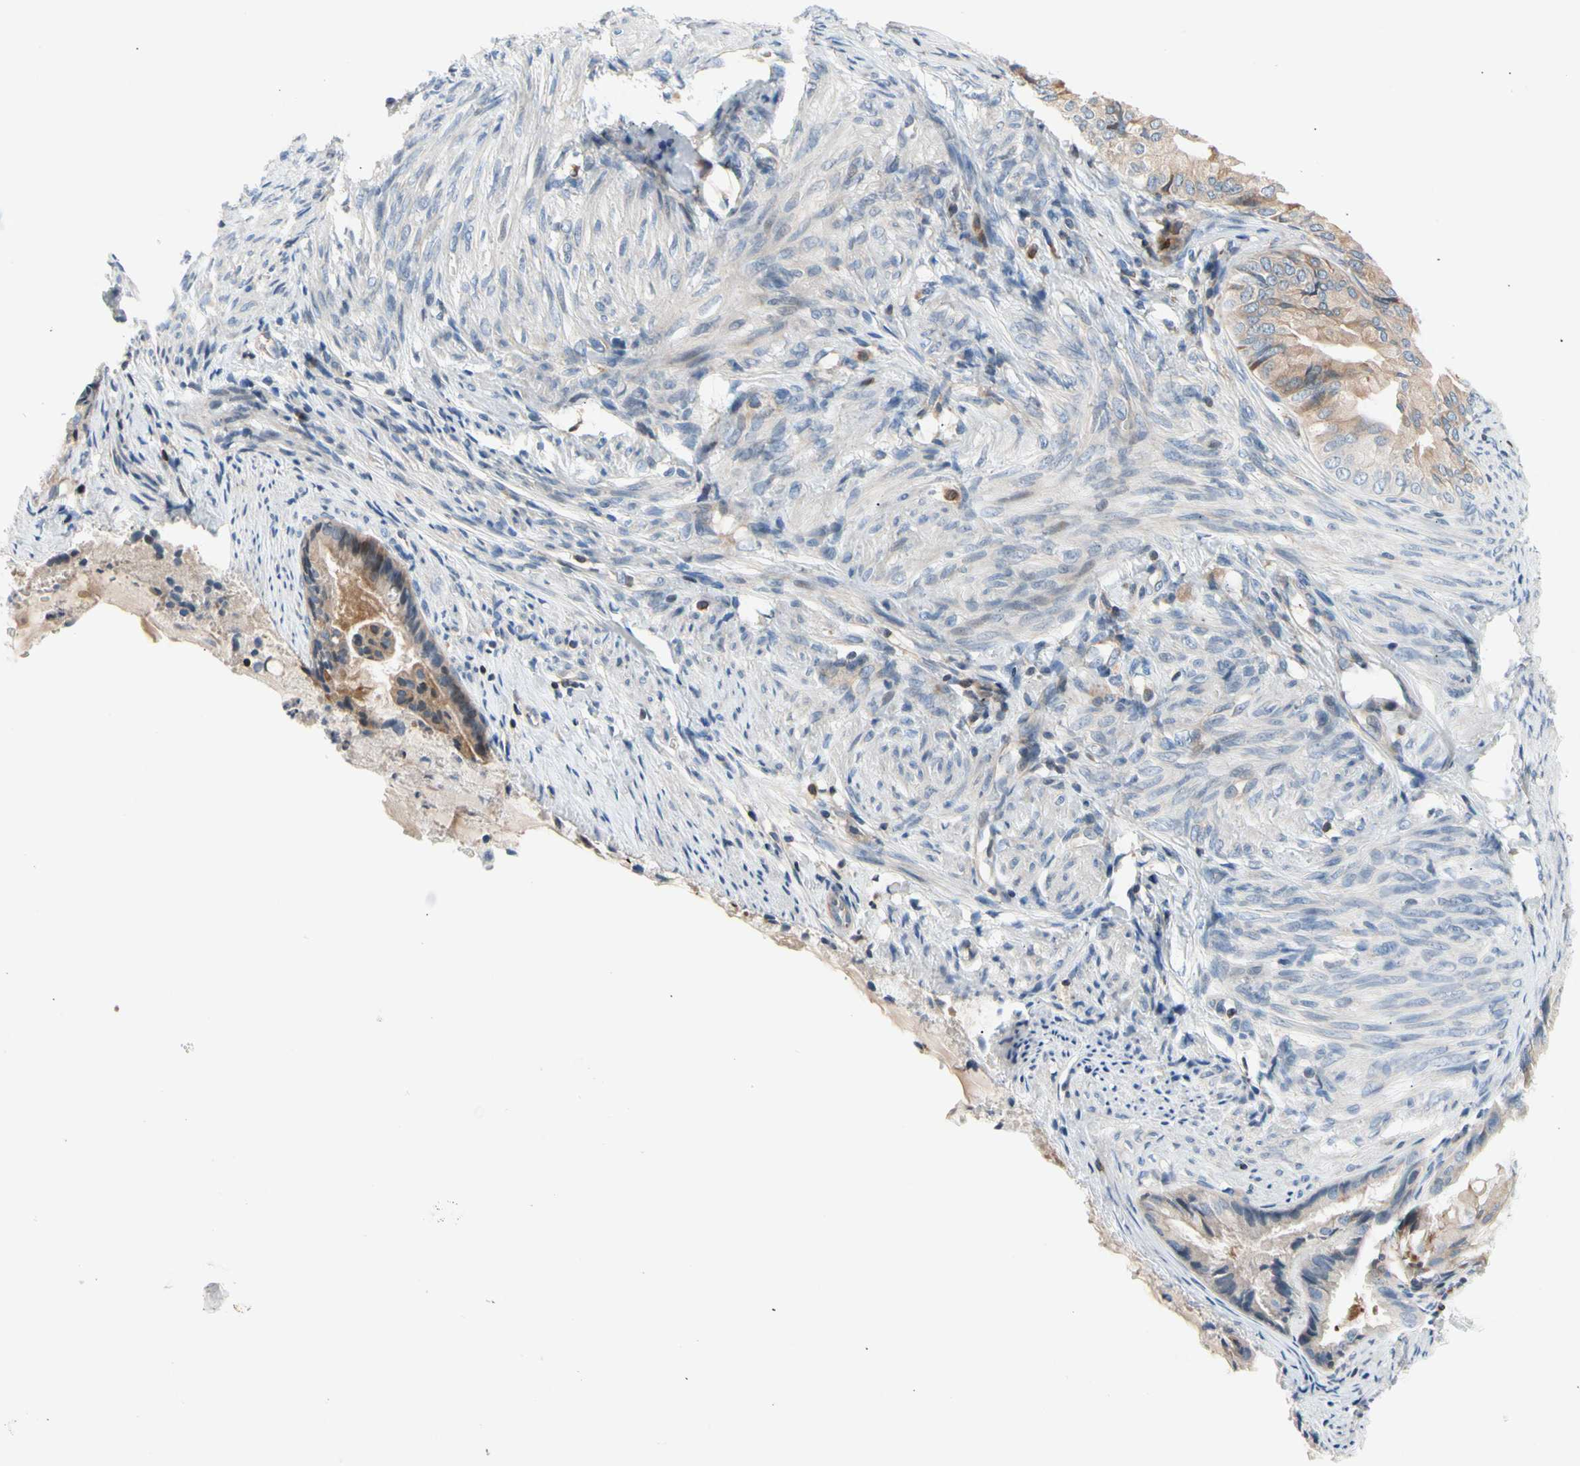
{"staining": {"intensity": "weak", "quantity": ">75%", "location": "cytoplasmic/membranous"}, "tissue": "endometrial cancer", "cell_type": "Tumor cells", "image_type": "cancer", "snomed": [{"axis": "morphology", "description": "Adenocarcinoma, NOS"}, {"axis": "topography", "description": "Endometrium"}], "caption": "Weak cytoplasmic/membranous expression for a protein is appreciated in about >75% of tumor cells of endometrial adenocarcinoma using immunohistochemistry (IHC).", "gene": "MAP3K3", "patient": {"sex": "female", "age": 86}}